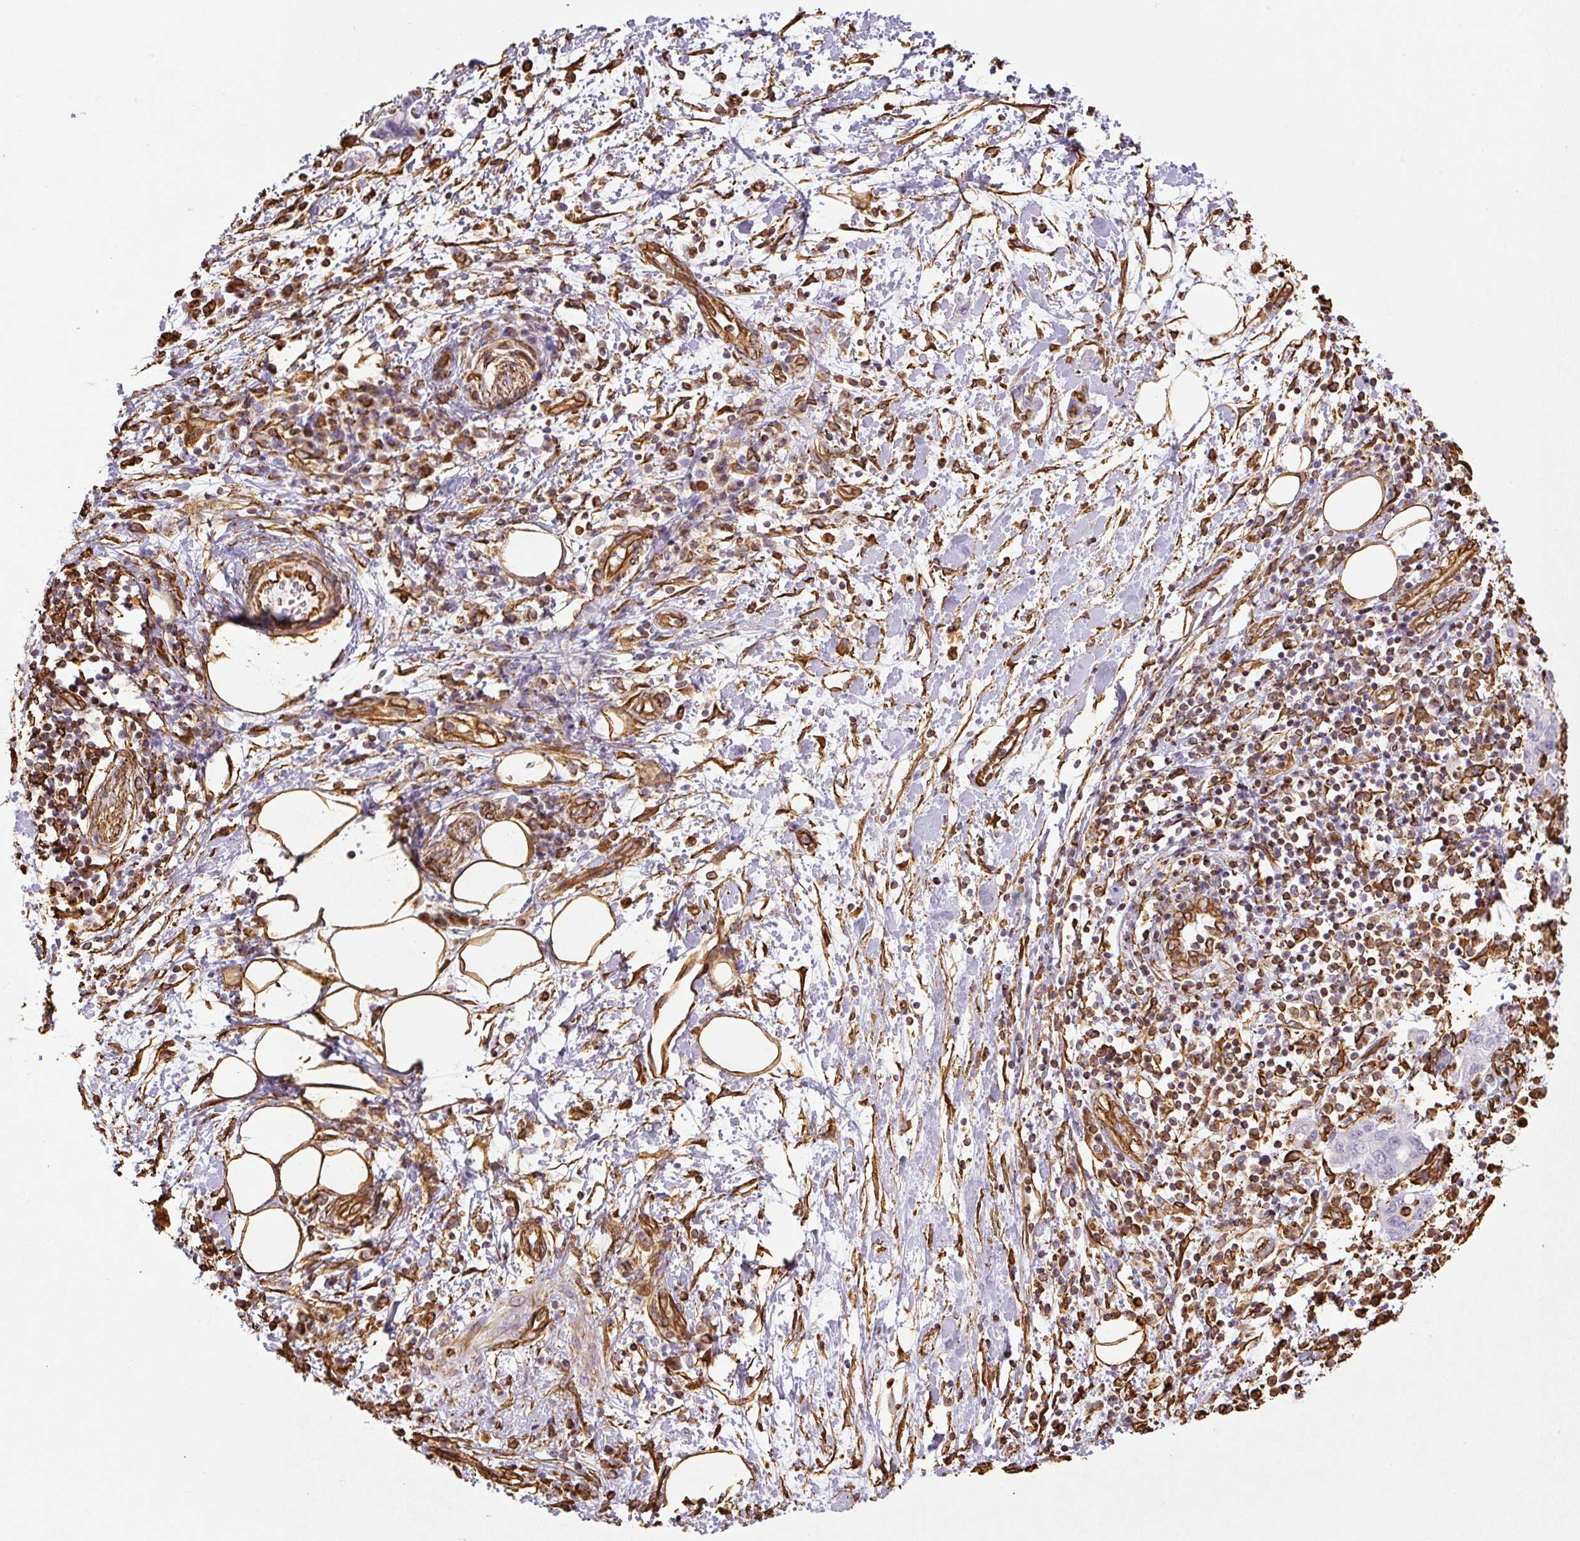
{"staining": {"intensity": "negative", "quantity": "none", "location": "none"}, "tissue": "pancreatic cancer", "cell_type": "Tumor cells", "image_type": "cancer", "snomed": [{"axis": "morphology", "description": "Adenocarcinoma, NOS"}, {"axis": "topography", "description": "Pancreas"}], "caption": "IHC photomicrograph of neoplastic tissue: human pancreatic cancer (adenocarcinoma) stained with DAB reveals no significant protein positivity in tumor cells.", "gene": "VIM", "patient": {"sex": "female", "age": 73}}